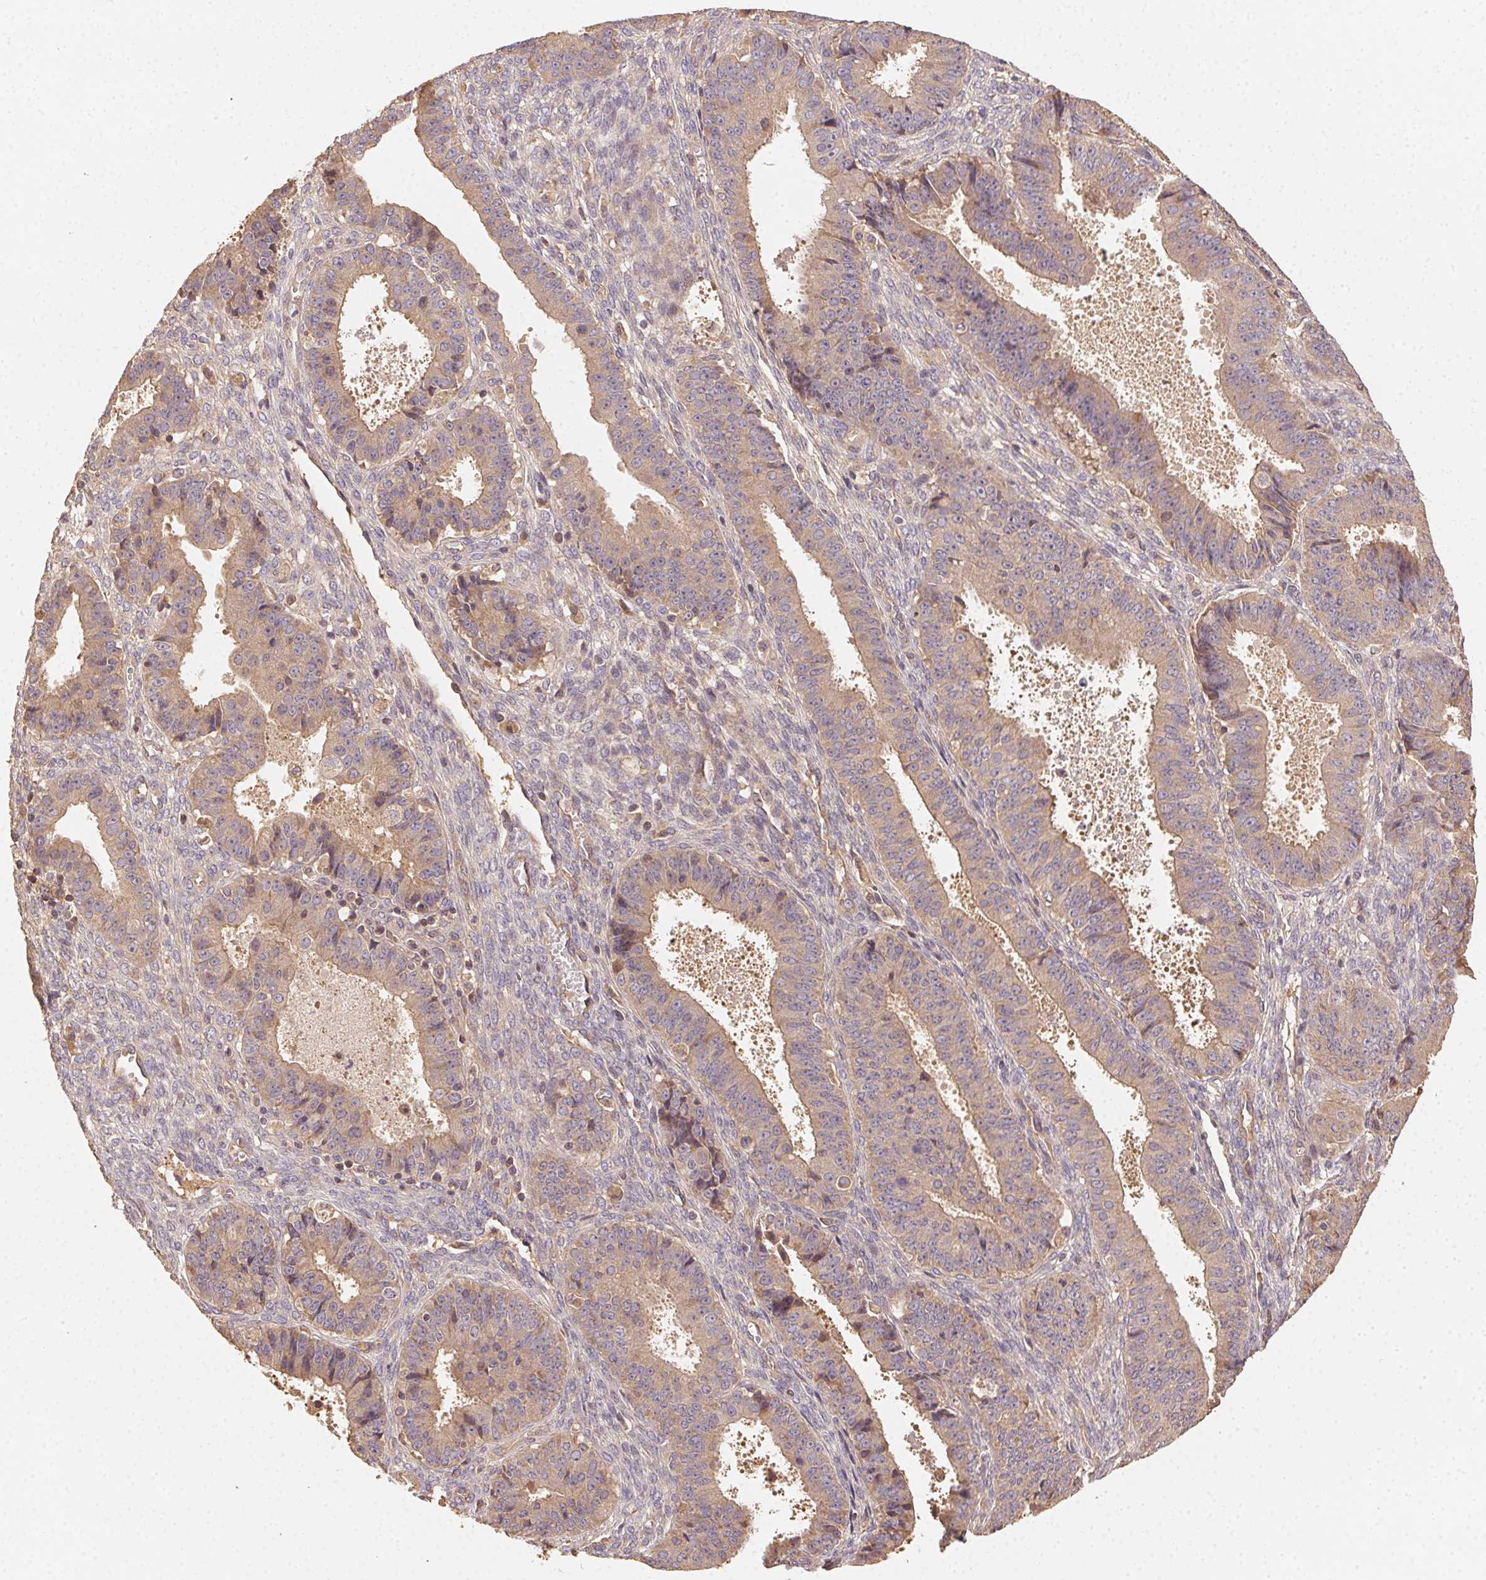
{"staining": {"intensity": "weak", "quantity": ">75%", "location": "cytoplasmic/membranous"}, "tissue": "ovarian cancer", "cell_type": "Tumor cells", "image_type": "cancer", "snomed": [{"axis": "morphology", "description": "Carcinoma, endometroid"}, {"axis": "topography", "description": "Ovary"}], "caption": "This is a micrograph of immunohistochemistry (IHC) staining of ovarian cancer (endometroid carcinoma), which shows weak staining in the cytoplasmic/membranous of tumor cells.", "gene": "RALA", "patient": {"sex": "female", "age": 42}}